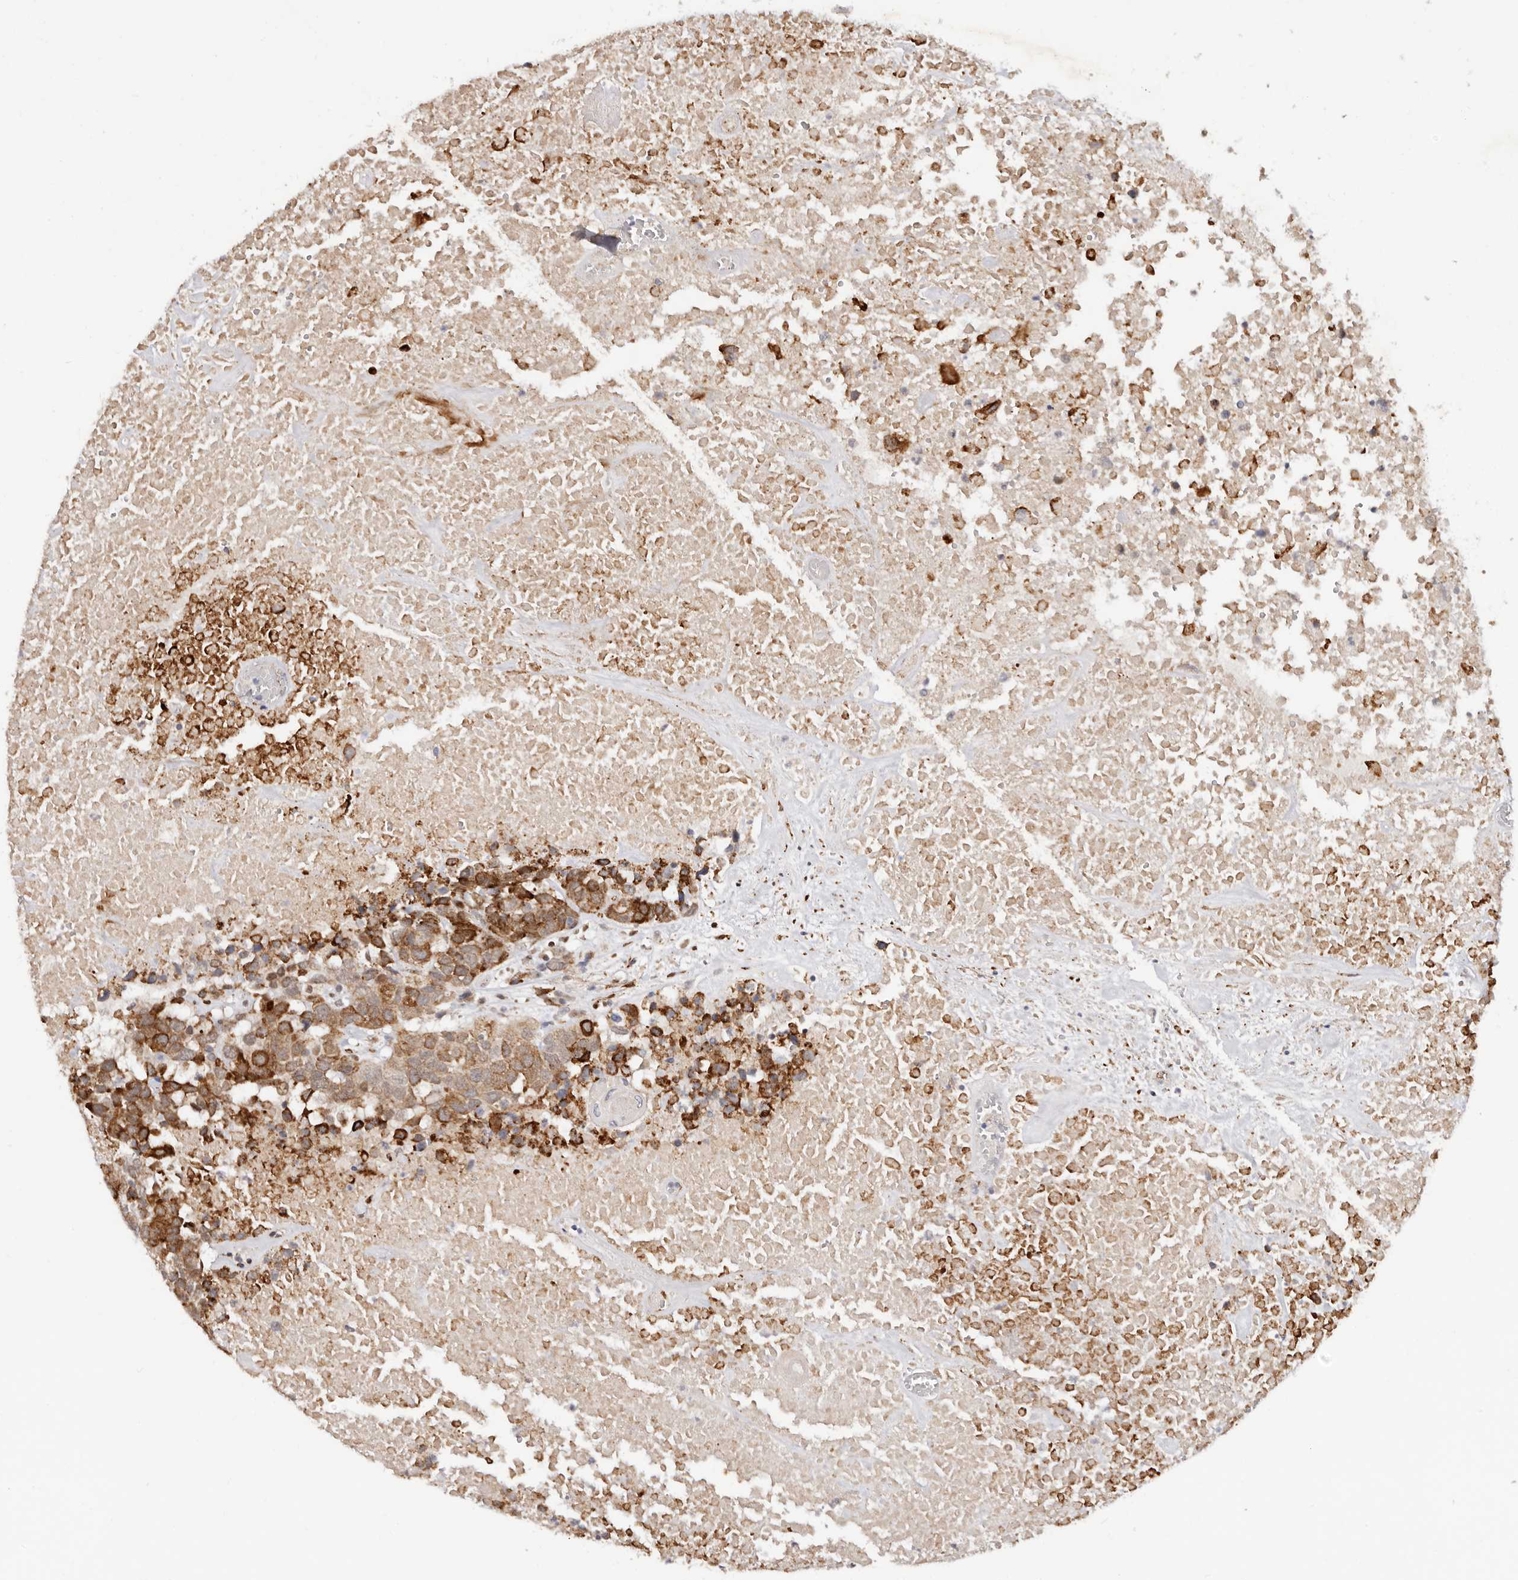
{"staining": {"intensity": "moderate", "quantity": ">75%", "location": "cytoplasmic/membranous"}, "tissue": "head and neck cancer", "cell_type": "Tumor cells", "image_type": "cancer", "snomed": [{"axis": "morphology", "description": "Squamous cell carcinoma, NOS"}, {"axis": "topography", "description": "Head-Neck"}], "caption": "Approximately >75% of tumor cells in head and neck cancer reveal moderate cytoplasmic/membranous protein positivity as visualized by brown immunohistochemical staining.", "gene": "BCL2L15", "patient": {"sex": "male", "age": 66}}